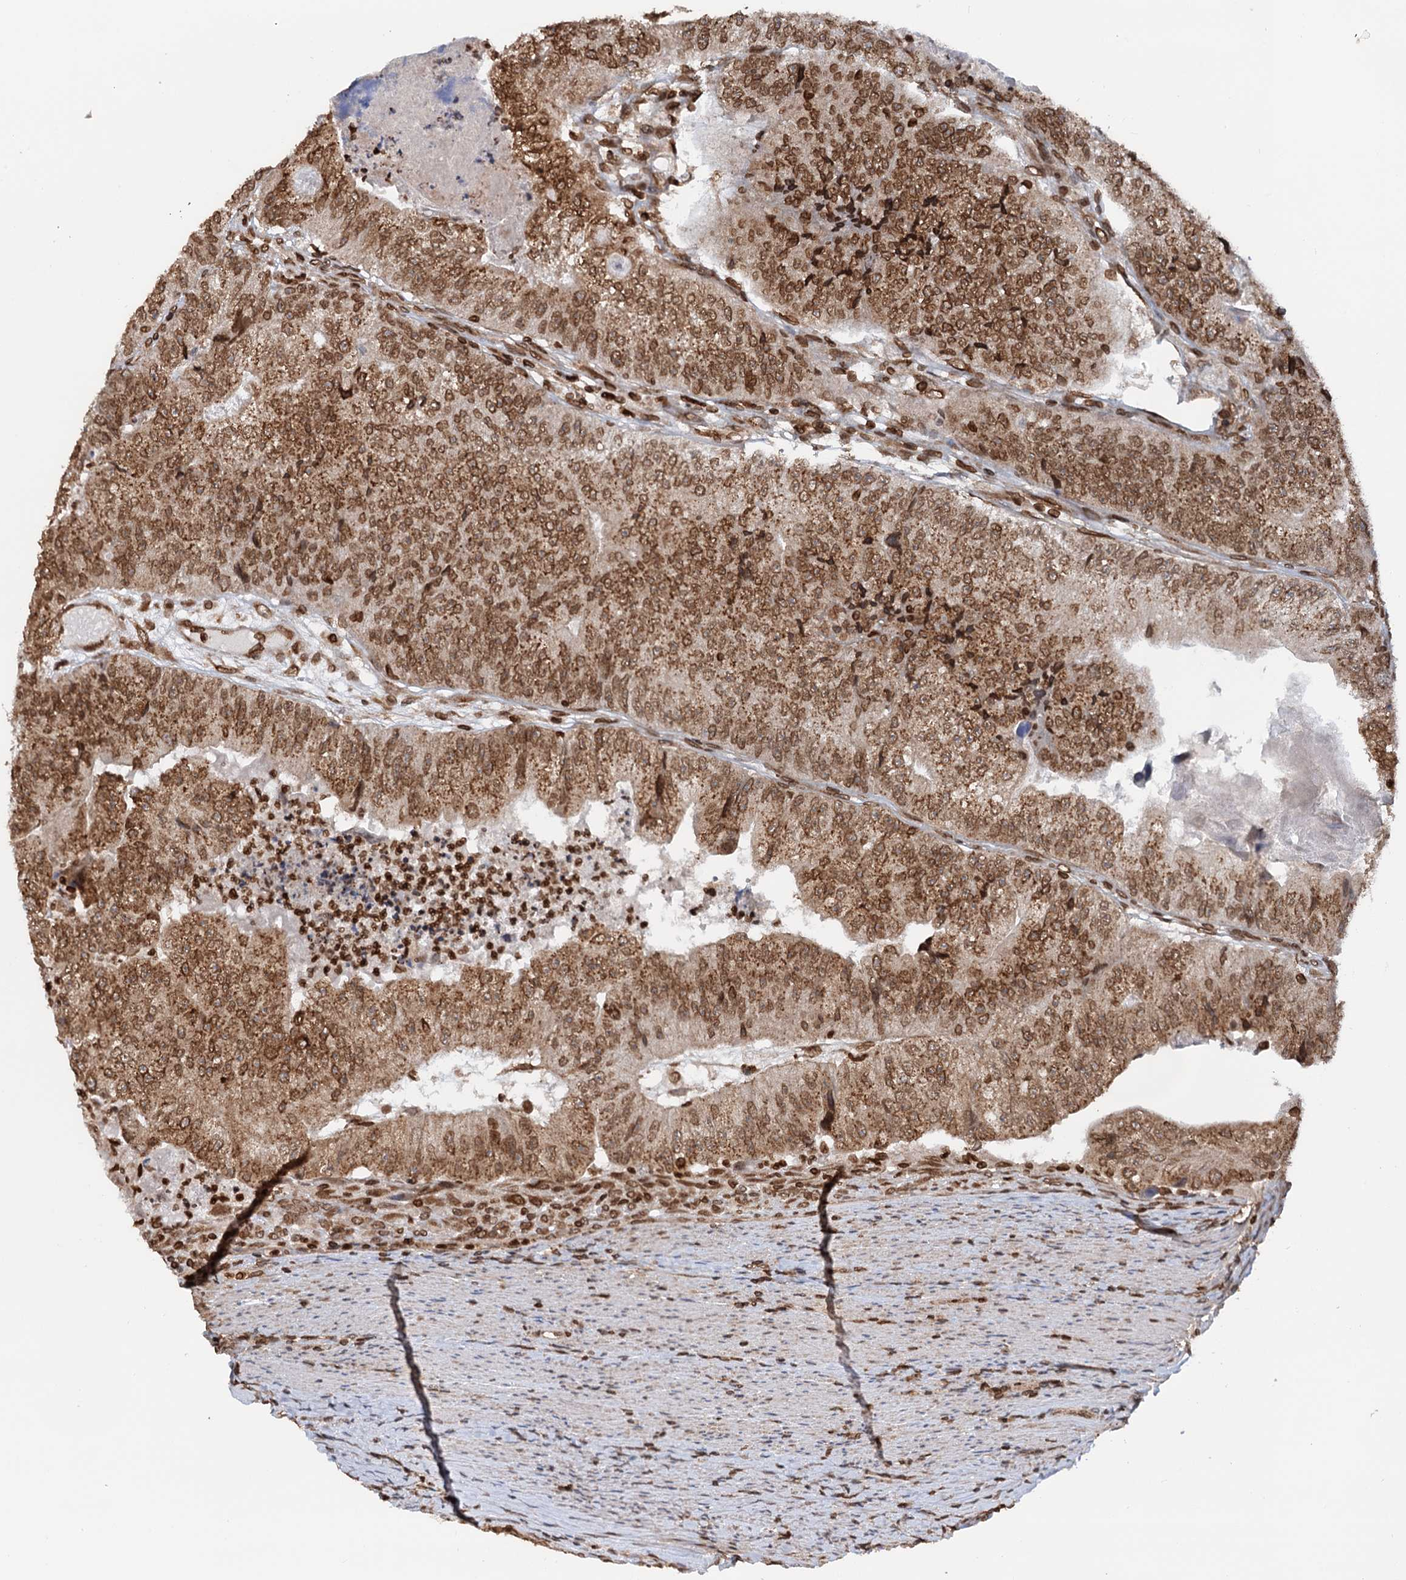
{"staining": {"intensity": "moderate", "quantity": ">75%", "location": "nuclear"}, "tissue": "colorectal cancer", "cell_type": "Tumor cells", "image_type": "cancer", "snomed": [{"axis": "morphology", "description": "Adenocarcinoma, NOS"}, {"axis": "topography", "description": "Colon"}], "caption": "Colorectal cancer (adenocarcinoma) tissue demonstrates moderate nuclear staining in about >75% of tumor cells", "gene": "ZC3H13", "patient": {"sex": "female", "age": 67}}